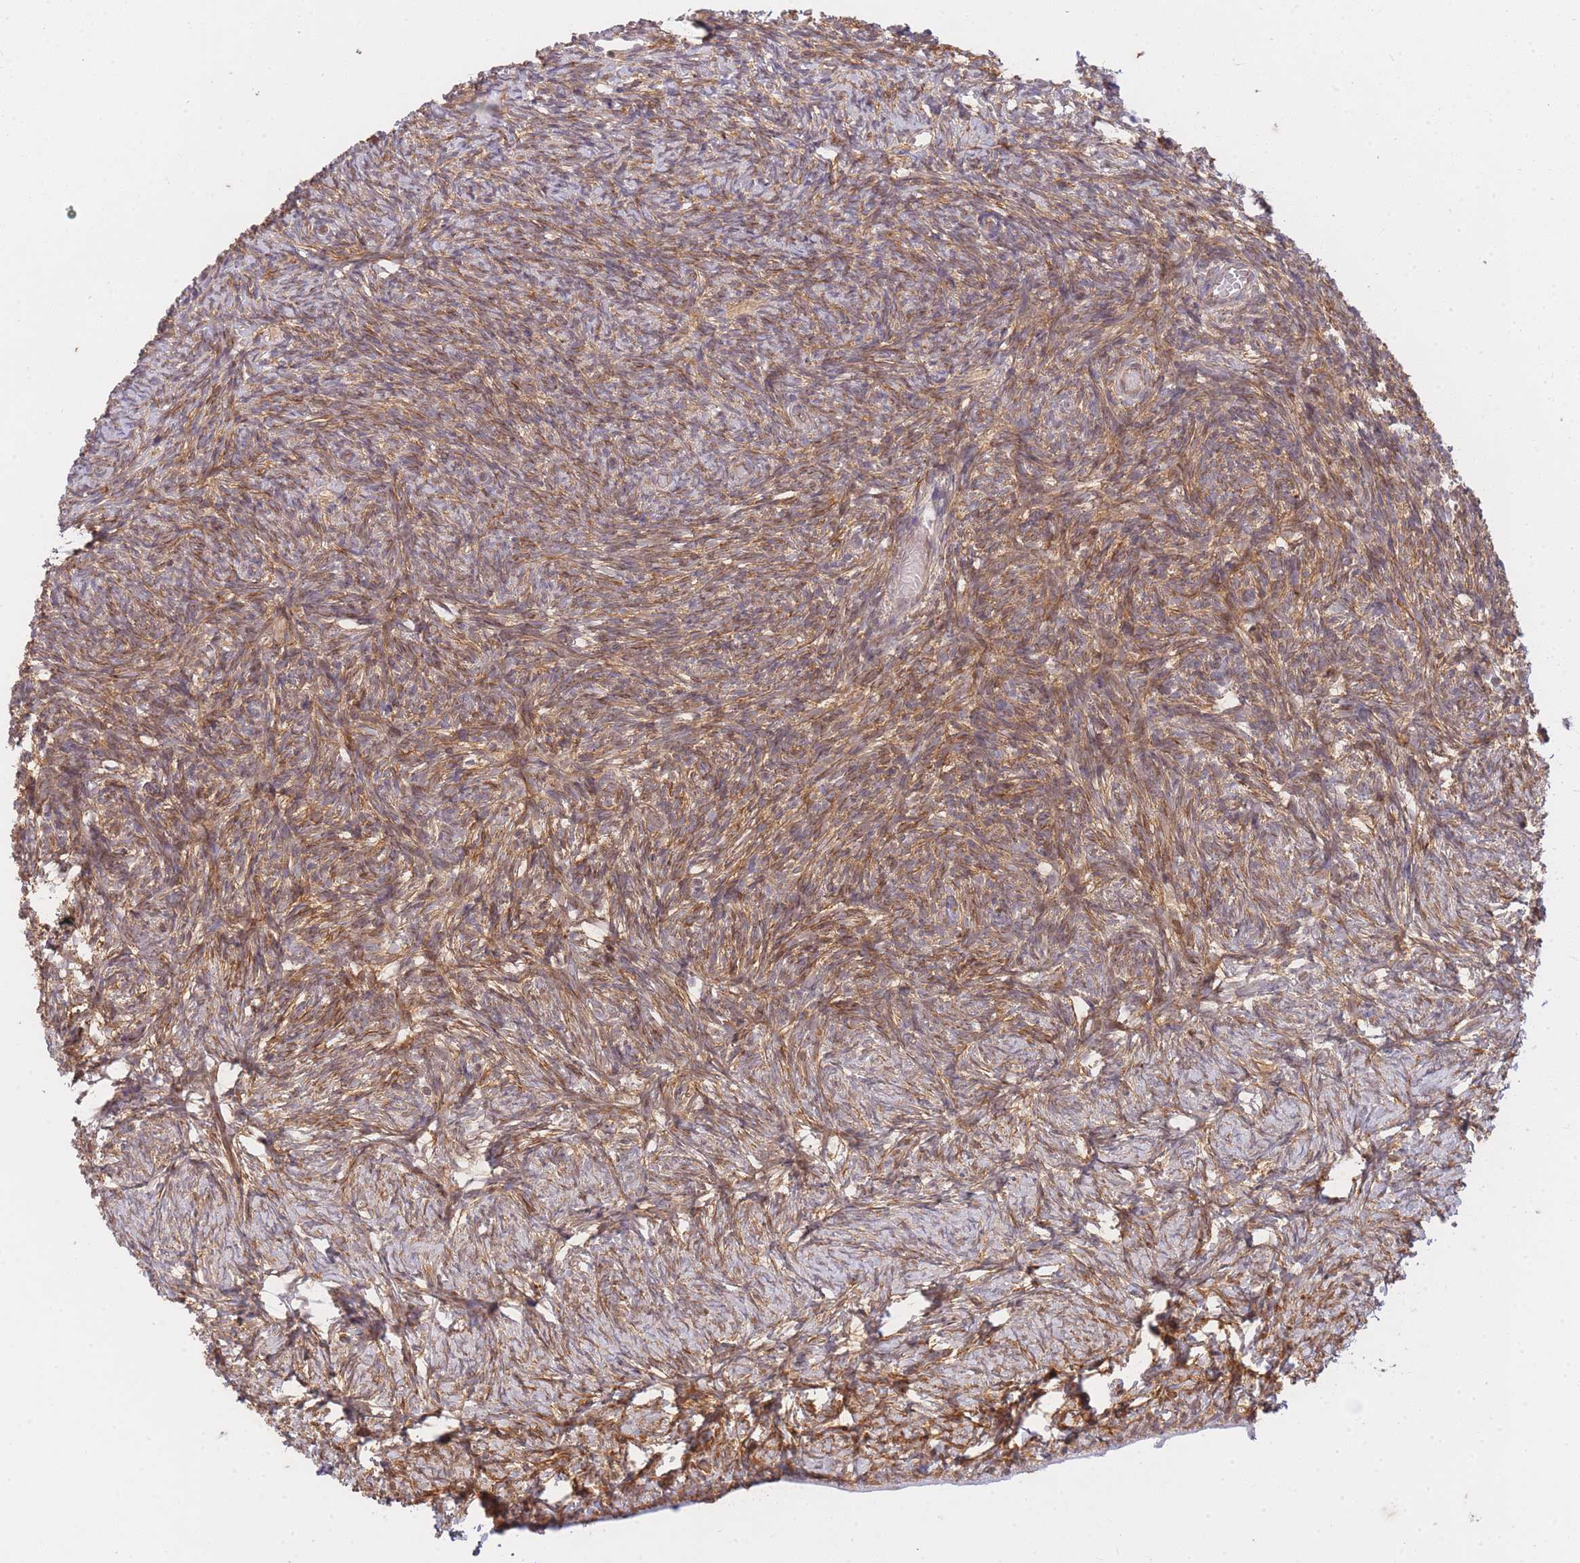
{"staining": {"intensity": "moderate", "quantity": "25%-75%", "location": "cytoplasmic/membranous"}, "tissue": "ovary", "cell_type": "Ovarian stroma cells", "image_type": "normal", "snomed": [{"axis": "morphology", "description": "Normal tissue, NOS"}, {"axis": "topography", "description": "Ovary"}], "caption": "Immunohistochemistry (IHC) of benign ovary demonstrates medium levels of moderate cytoplasmic/membranous expression in approximately 25%-75% of ovarian stroma cells. The staining was performed using DAB, with brown indicating positive protein expression. Nuclei are stained blue with hematoxylin.", "gene": "ST8SIA4", "patient": {"sex": "female", "age": 39}}